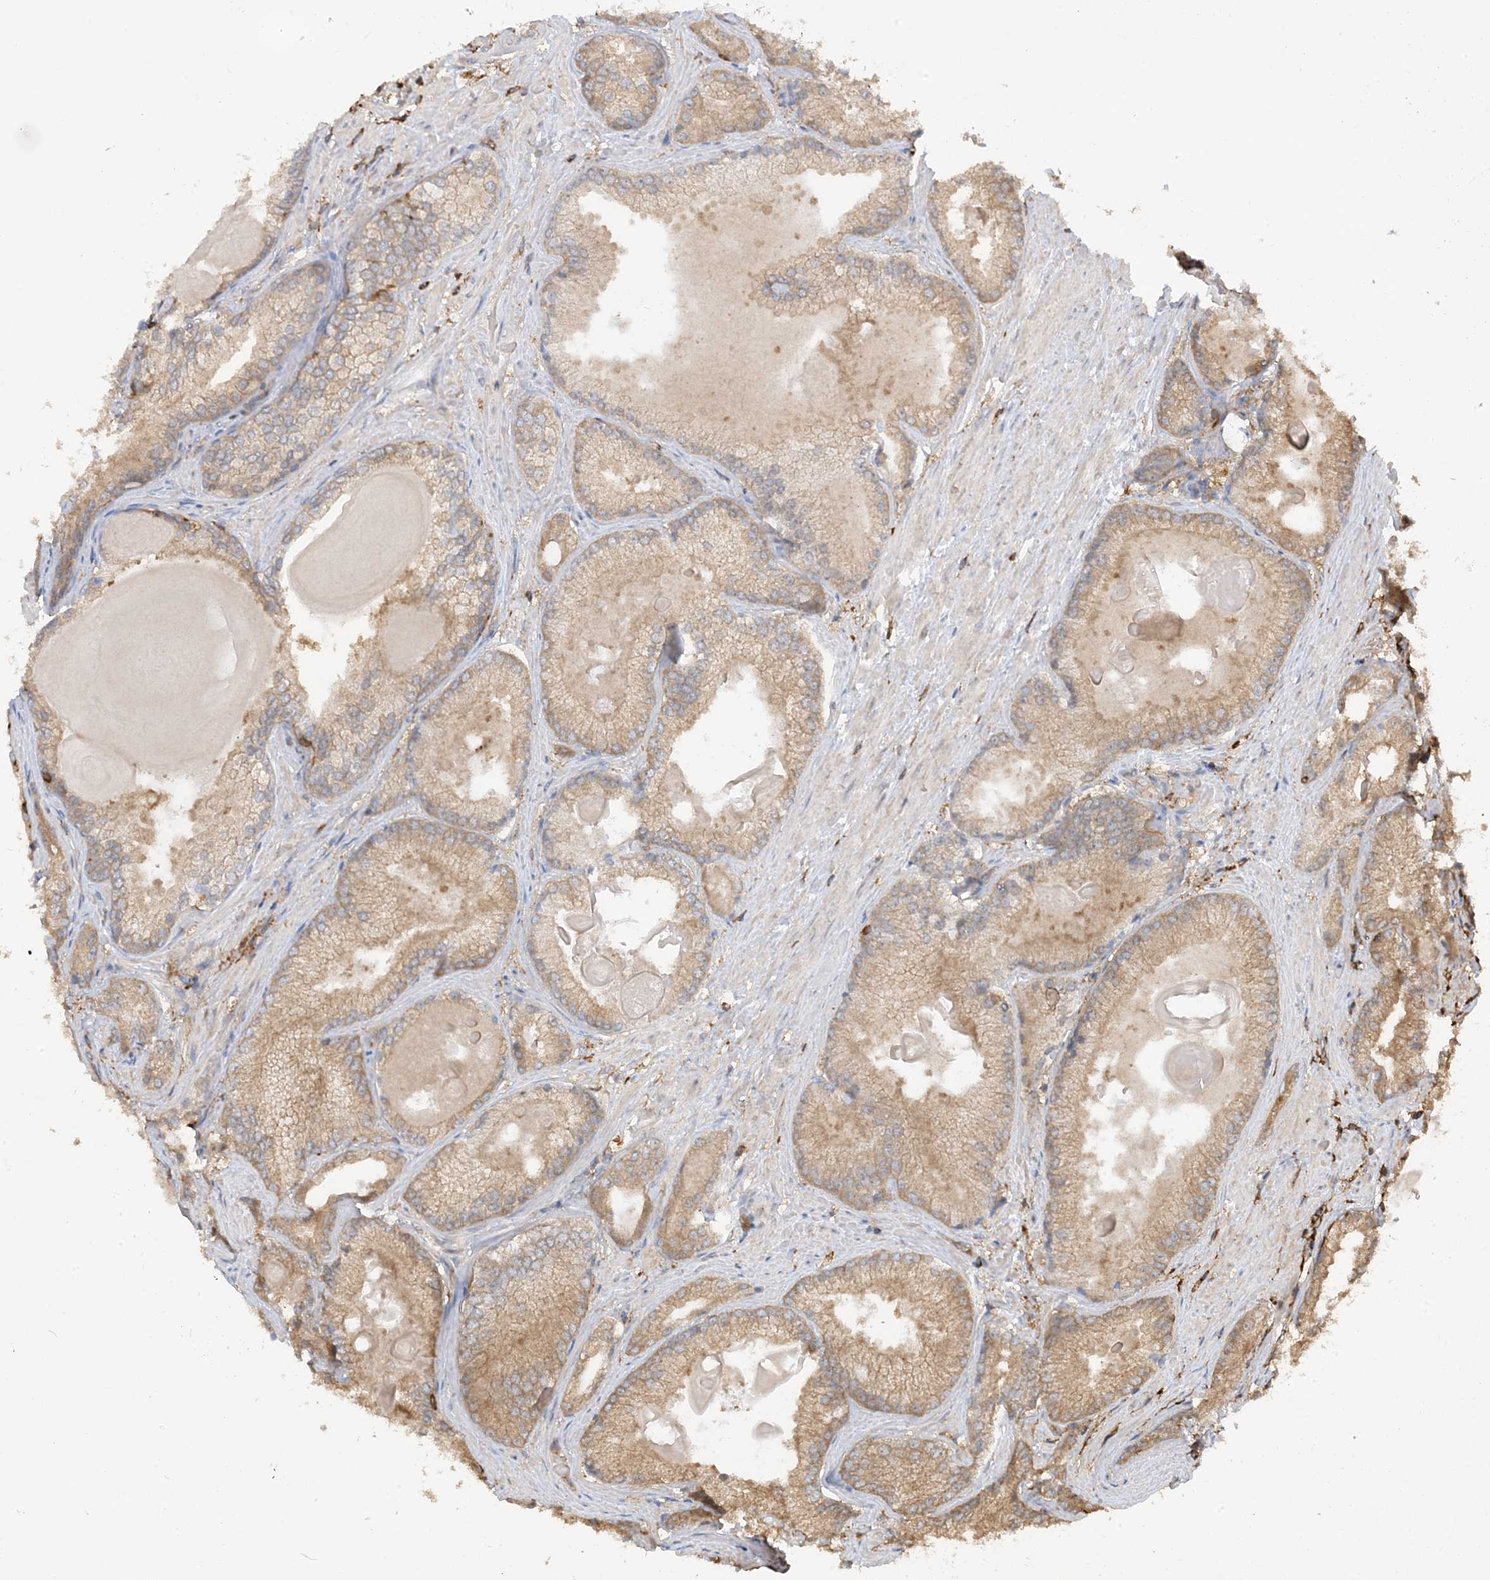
{"staining": {"intensity": "weak", "quantity": ">75%", "location": "cytoplasmic/membranous"}, "tissue": "prostate cancer", "cell_type": "Tumor cells", "image_type": "cancer", "snomed": [{"axis": "morphology", "description": "Adenocarcinoma, High grade"}, {"axis": "topography", "description": "Prostate"}], "caption": "High-magnification brightfield microscopy of prostate cancer stained with DAB (3,3'-diaminobenzidine) (brown) and counterstained with hematoxylin (blue). tumor cells exhibit weak cytoplasmic/membranous staining is present in approximately>75% of cells.", "gene": "CAPZB", "patient": {"sex": "male", "age": 66}}